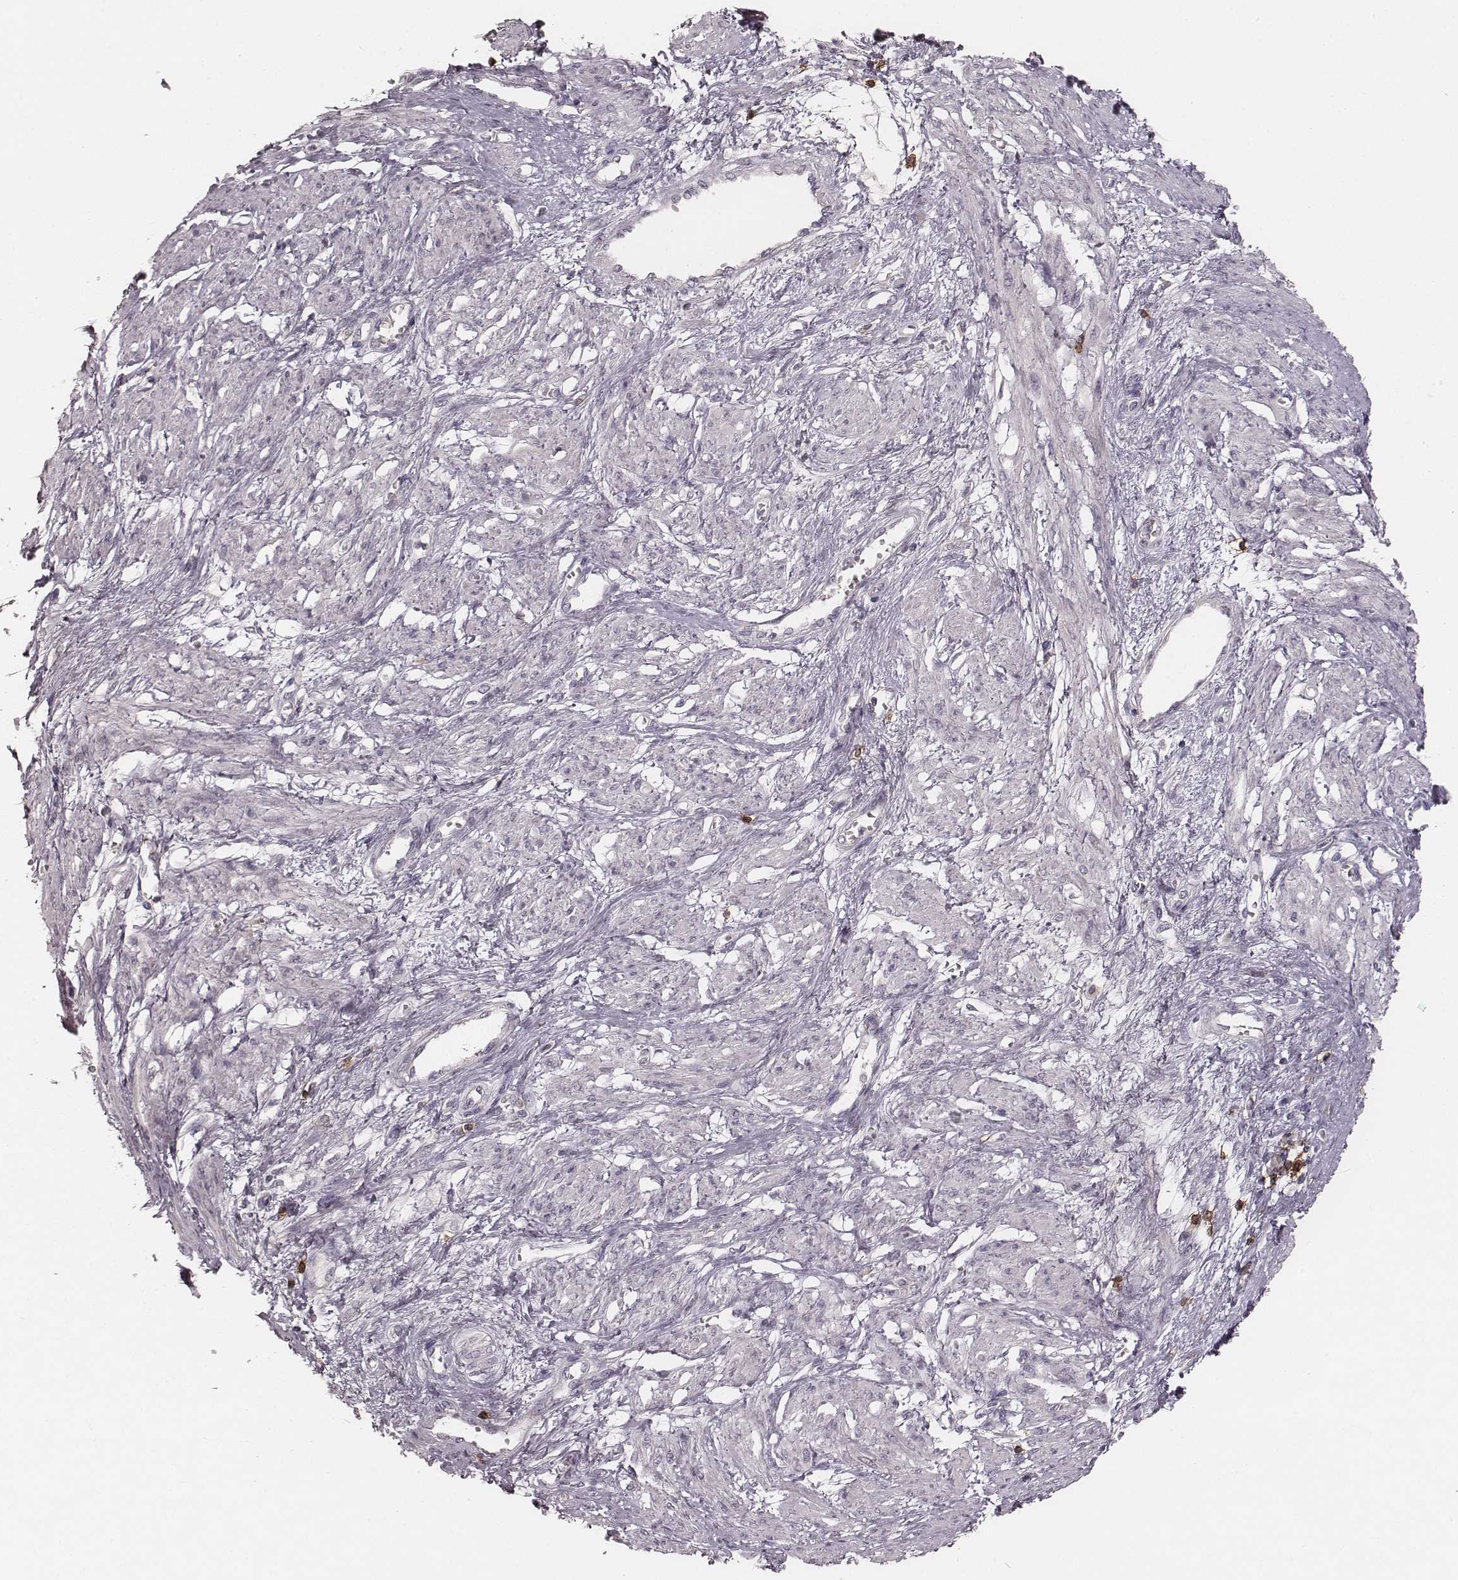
{"staining": {"intensity": "negative", "quantity": "none", "location": "none"}, "tissue": "smooth muscle", "cell_type": "Smooth muscle cells", "image_type": "normal", "snomed": [{"axis": "morphology", "description": "Normal tissue, NOS"}, {"axis": "topography", "description": "Smooth muscle"}, {"axis": "topography", "description": "Uterus"}], "caption": "The micrograph exhibits no significant expression in smooth muscle cells of smooth muscle. (DAB (3,3'-diaminobenzidine) IHC, high magnification).", "gene": "CD8A", "patient": {"sex": "female", "age": 39}}